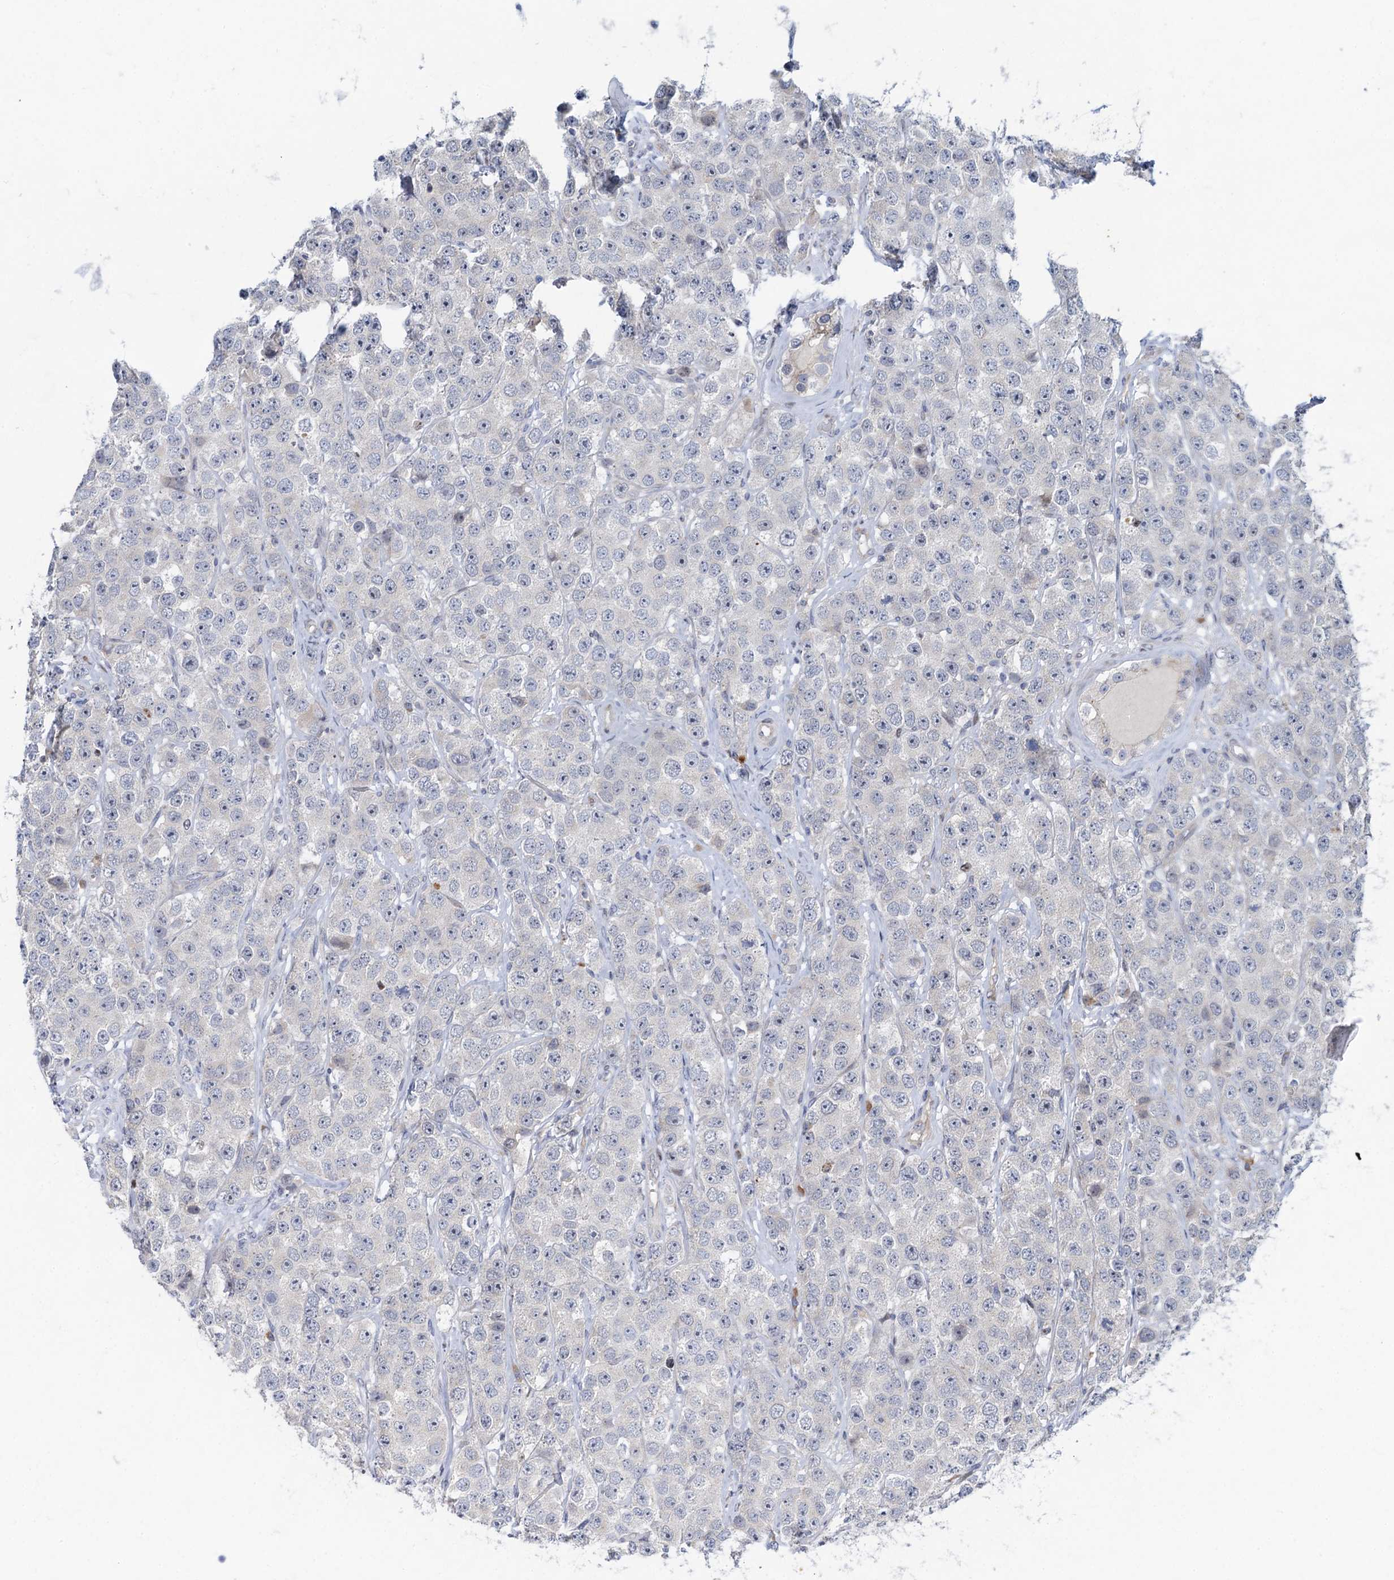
{"staining": {"intensity": "negative", "quantity": "none", "location": "none"}, "tissue": "testis cancer", "cell_type": "Tumor cells", "image_type": "cancer", "snomed": [{"axis": "morphology", "description": "Seminoma, NOS"}, {"axis": "topography", "description": "Testis"}], "caption": "Photomicrograph shows no protein expression in tumor cells of testis cancer (seminoma) tissue.", "gene": "QPCTL", "patient": {"sex": "male", "age": 28}}